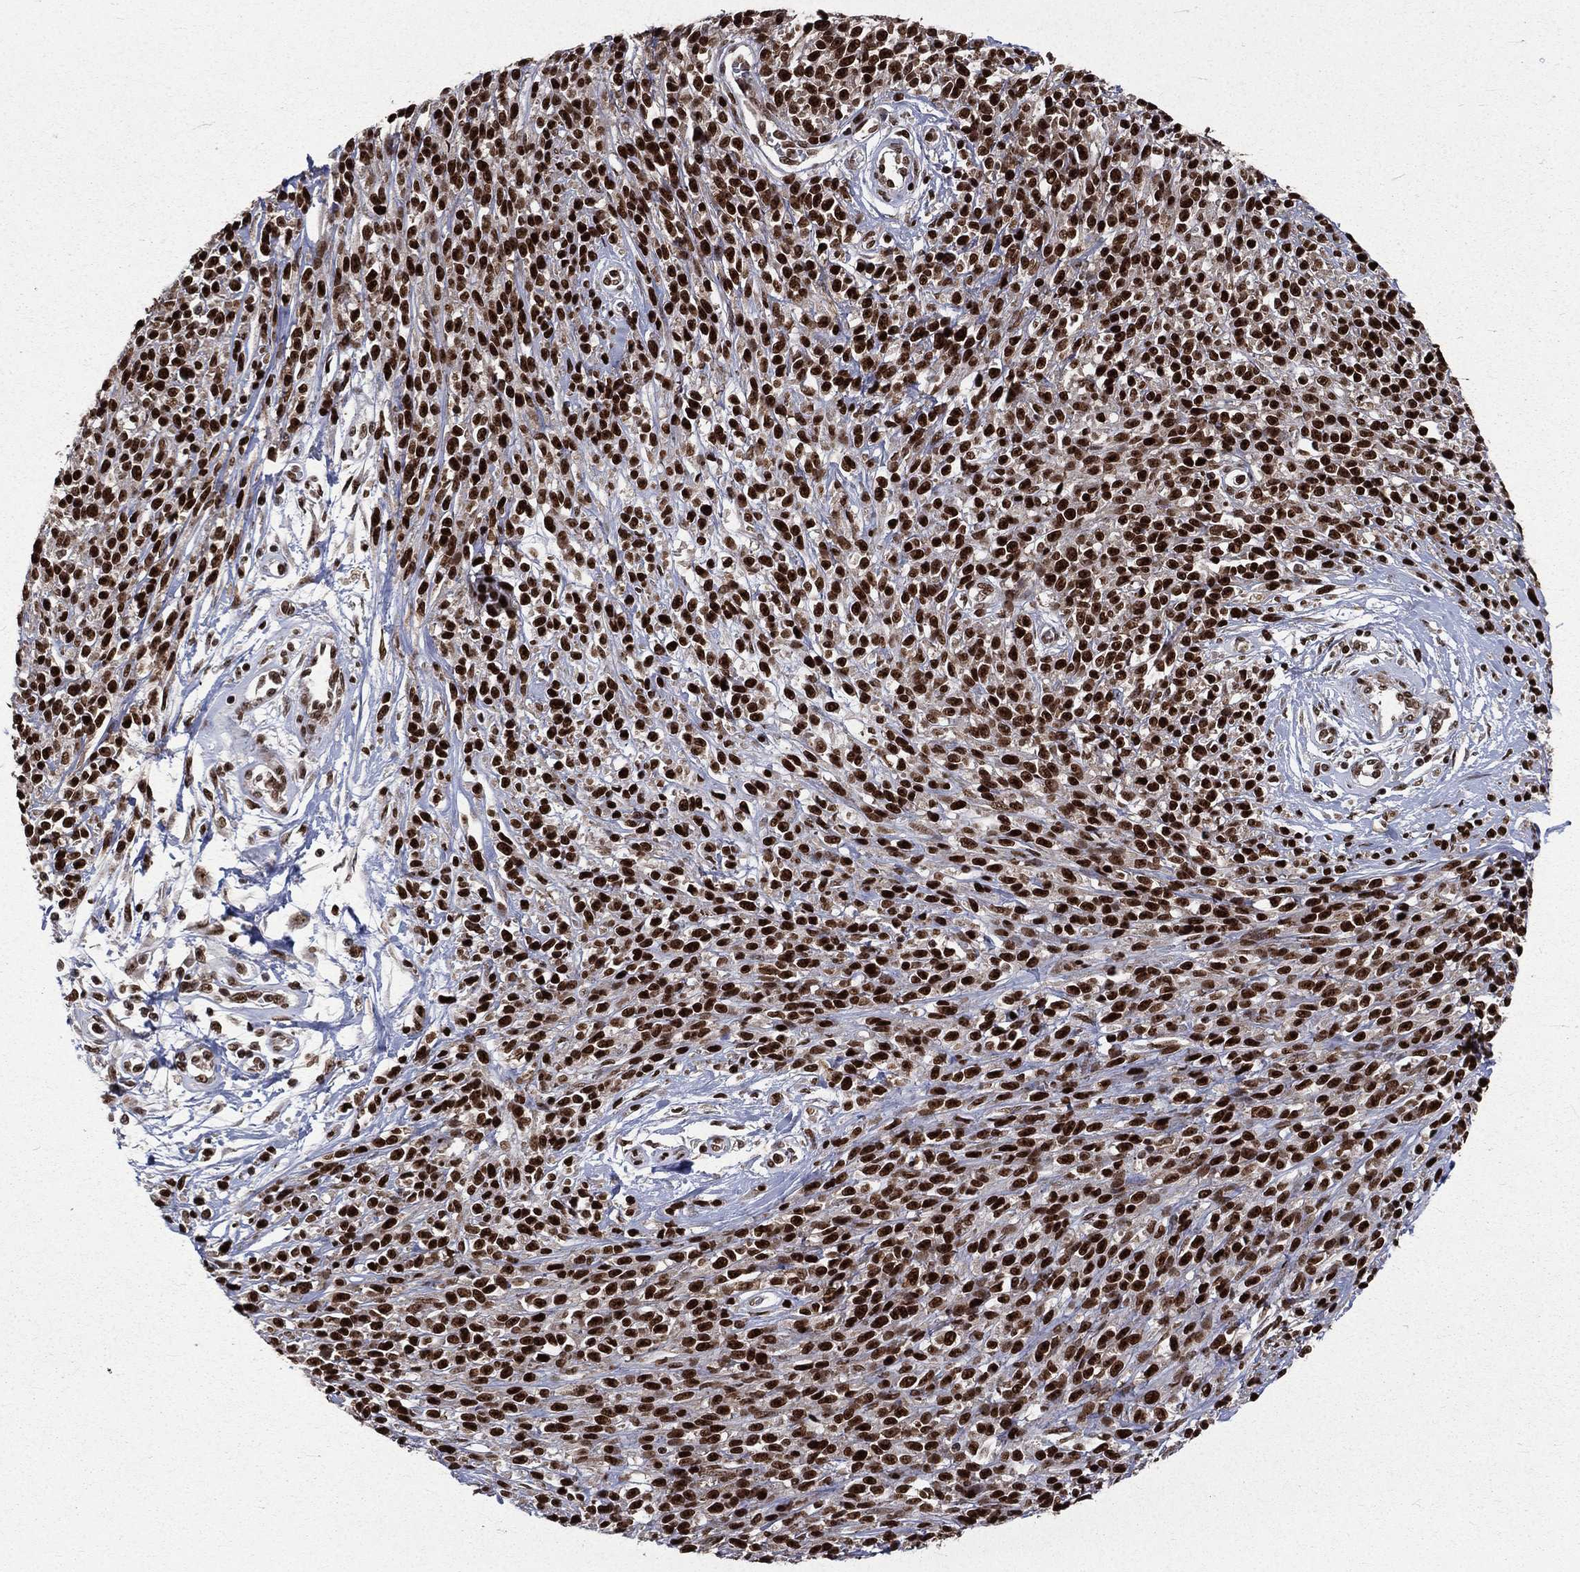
{"staining": {"intensity": "strong", "quantity": ">75%", "location": "nuclear"}, "tissue": "melanoma", "cell_type": "Tumor cells", "image_type": "cancer", "snomed": [{"axis": "morphology", "description": "Malignant melanoma, NOS"}, {"axis": "topography", "description": "Skin"}, {"axis": "topography", "description": "Skin of trunk"}], "caption": "Immunohistochemical staining of human malignant melanoma demonstrates strong nuclear protein expression in approximately >75% of tumor cells. (DAB IHC with brightfield microscopy, high magnification).", "gene": "POLB", "patient": {"sex": "male", "age": 74}}